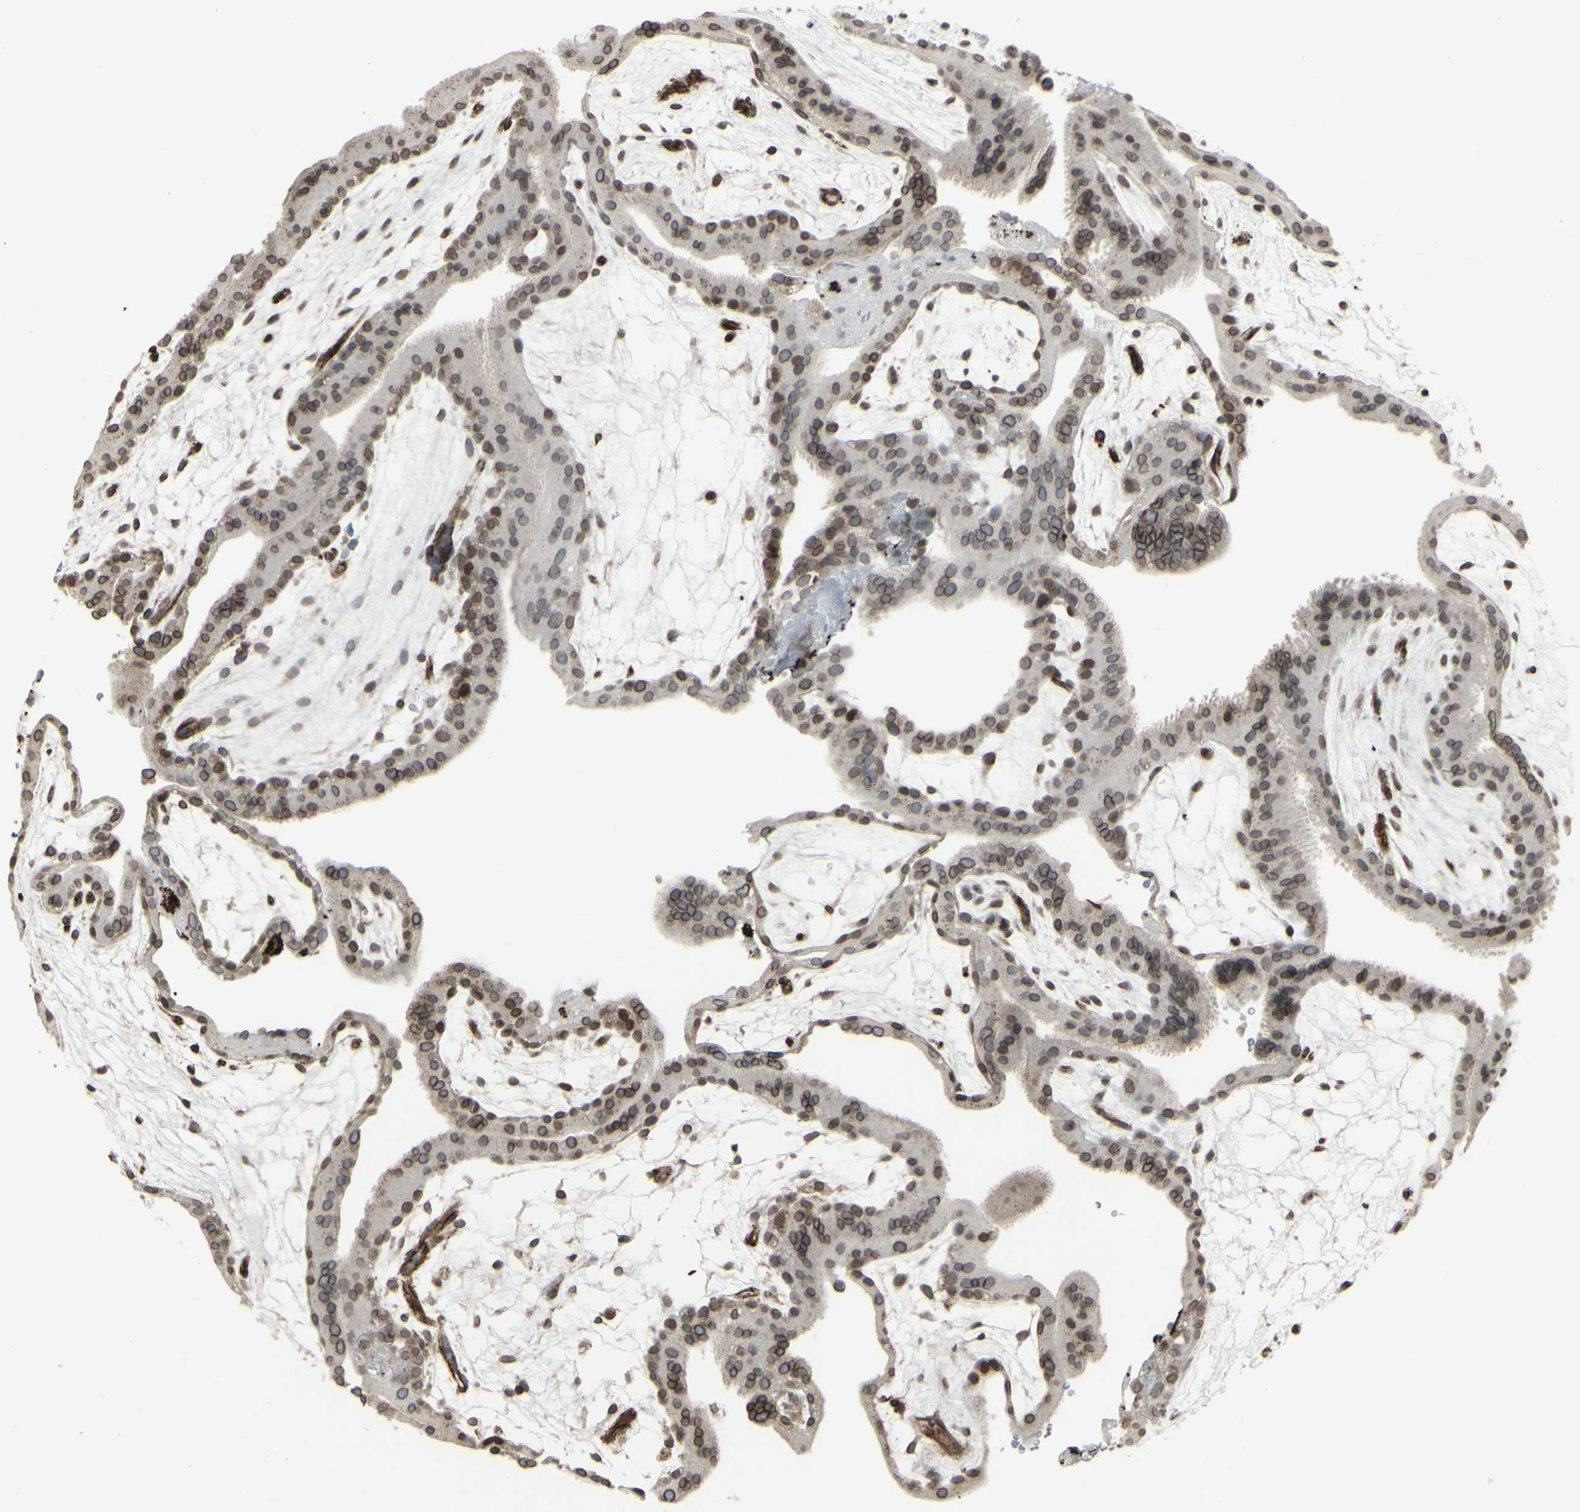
{"staining": {"intensity": "moderate", "quantity": ">75%", "location": "cytoplasmic/membranous,nuclear"}, "tissue": "placenta", "cell_type": "Trophoblastic cells", "image_type": "normal", "snomed": [{"axis": "morphology", "description": "Normal tissue, NOS"}, {"axis": "topography", "description": "Placenta"}], "caption": "Immunohistochemical staining of unremarkable placenta shows medium levels of moderate cytoplasmic/membranous,nuclear expression in approximately >75% of trophoblastic cells. The staining was performed using DAB to visualize the protein expression in brown, while the nuclei were stained in blue with hematoxylin (Magnification: 20x).", "gene": "DTX3L", "patient": {"sex": "female", "age": 19}}